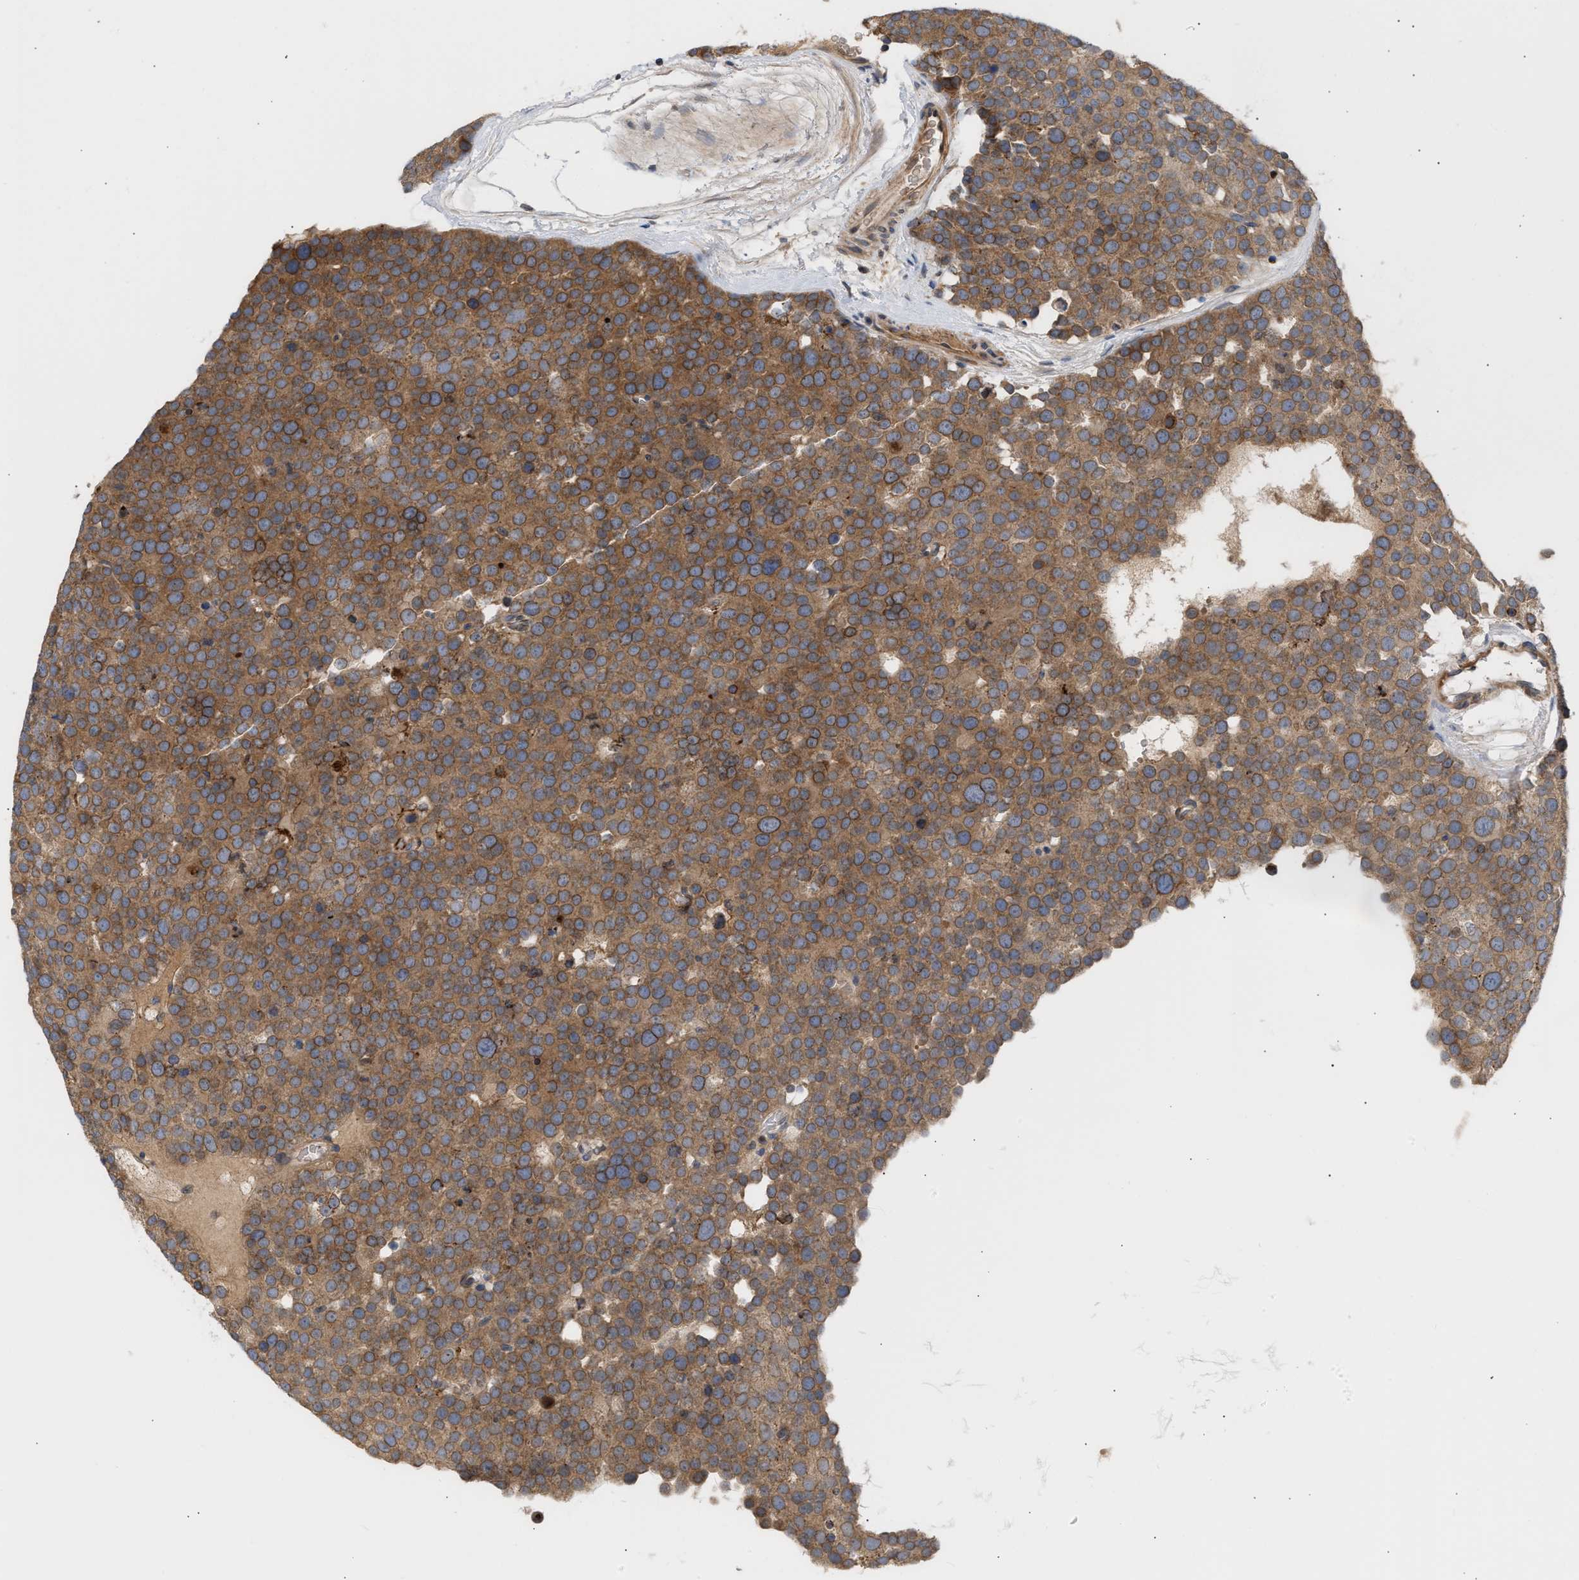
{"staining": {"intensity": "moderate", "quantity": ">75%", "location": "cytoplasmic/membranous,nuclear"}, "tissue": "testis cancer", "cell_type": "Tumor cells", "image_type": "cancer", "snomed": [{"axis": "morphology", "description": "Seminoma, NOS"}, {"axis": "topography", "description": "Testis"}], "caption": "Testis cancer (seminoma) stained with IHC exhibits moderate cytoplasmic/membranous and nuclear positivity in about >75% of tumor cells. (Stains: DAB (3,3'-diaminobenzidine) in brown, nuclei in blue, Microscopy: brightfield microscopy at high magnification).", "gene": "NUP62", "patient": {"sex": "male", "age": 71}}